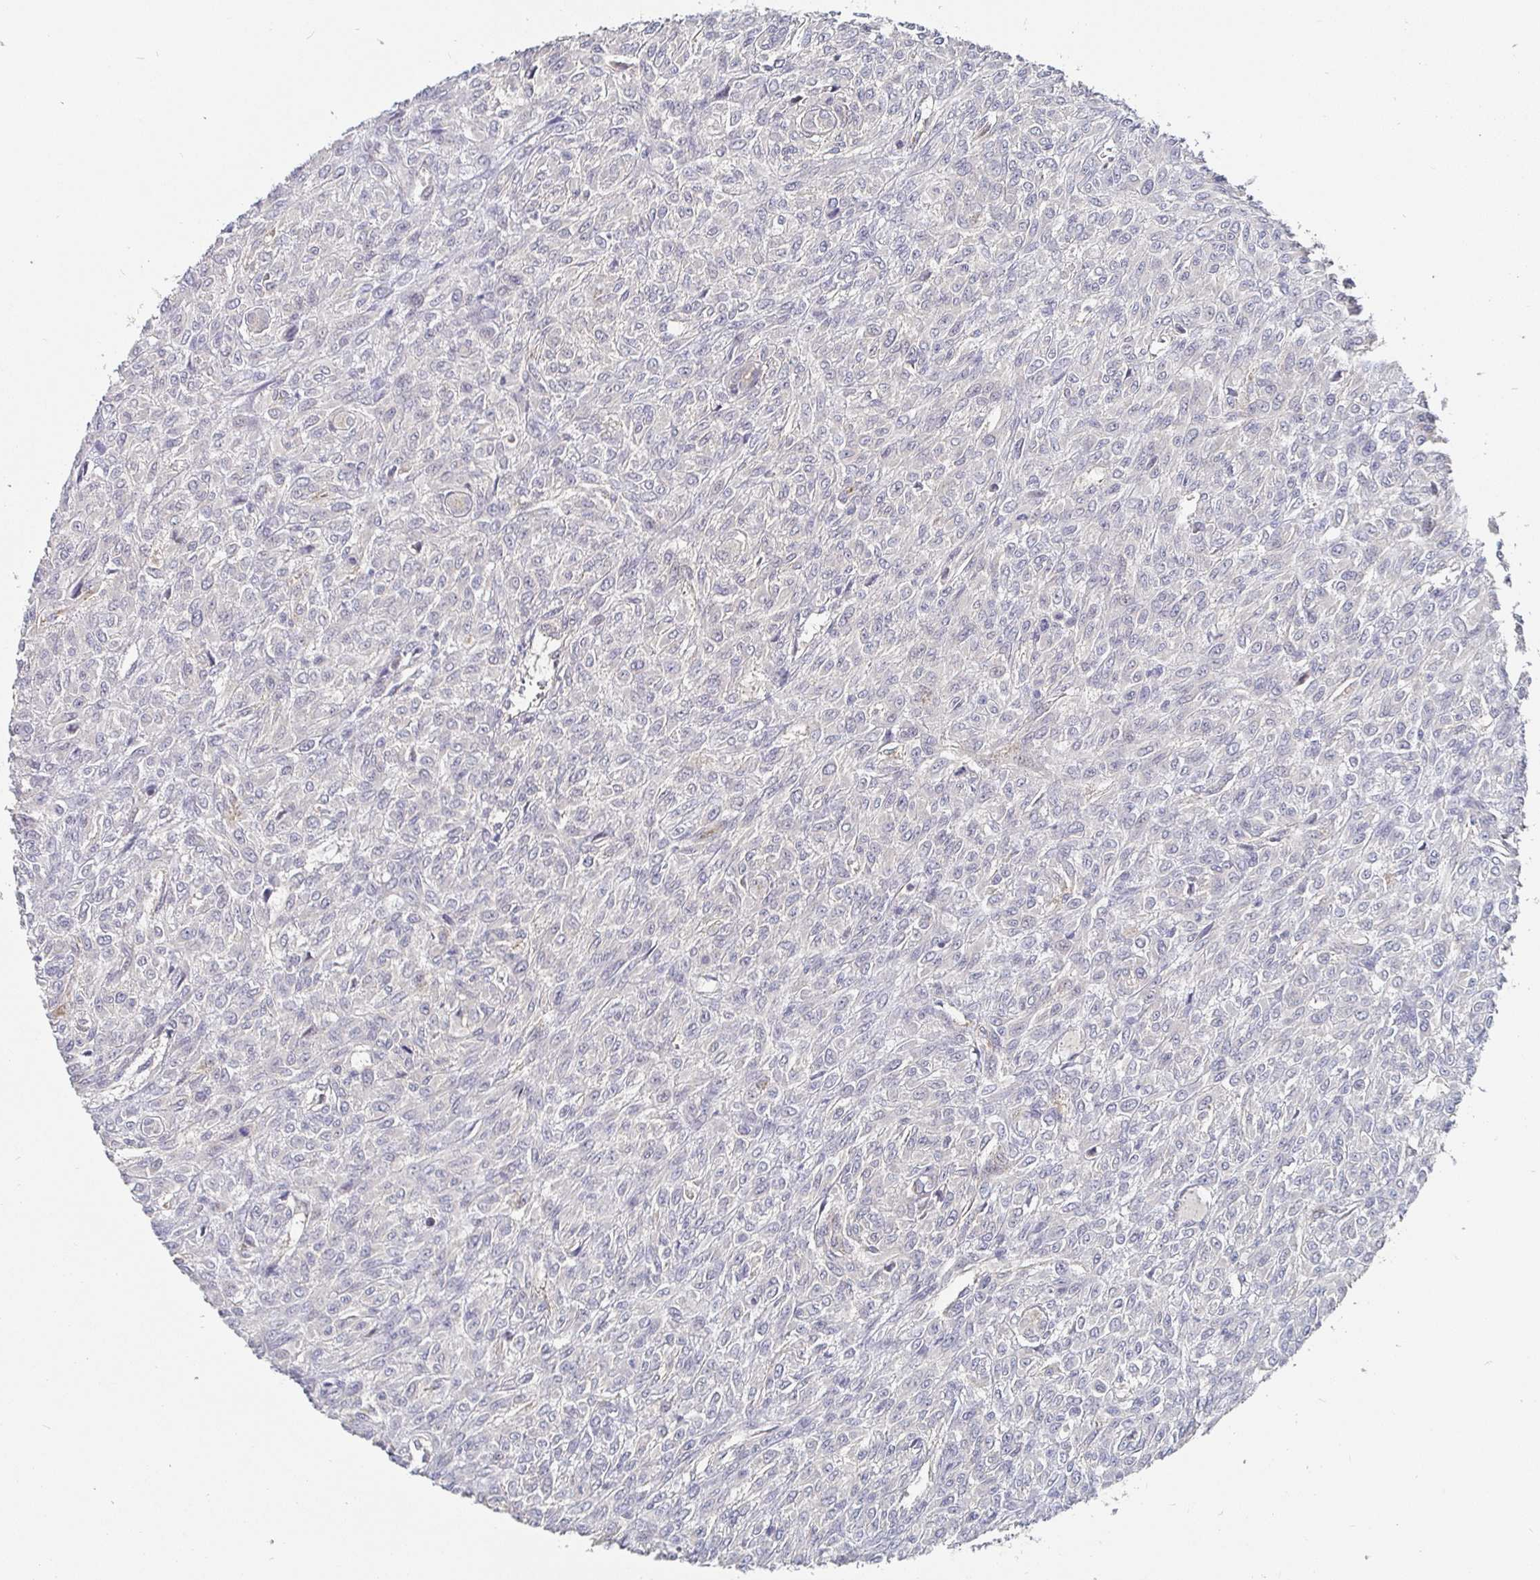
{"staining": {"intensity": "negative", "quantity": "none", "location": "none"}, "tissue": "renal cancer", "cell_type": "Tumor cells", "image_type": "cancer", "snomed": [{"axis": "morphology", "description": "Adenocarcinoma, NOS"}, {"axis": "topography", "description": "Kidney"}], "caption": "DAB immunohistochemical staining of human renal adenocarcinoma shows no significant staining in tumor cells. The staining is performed using DAB brown chromogen with nuclei counter-stained in using hematoxylin.", "gene": "MEIS1", "patient": {"sex": "male", "age": 58}}